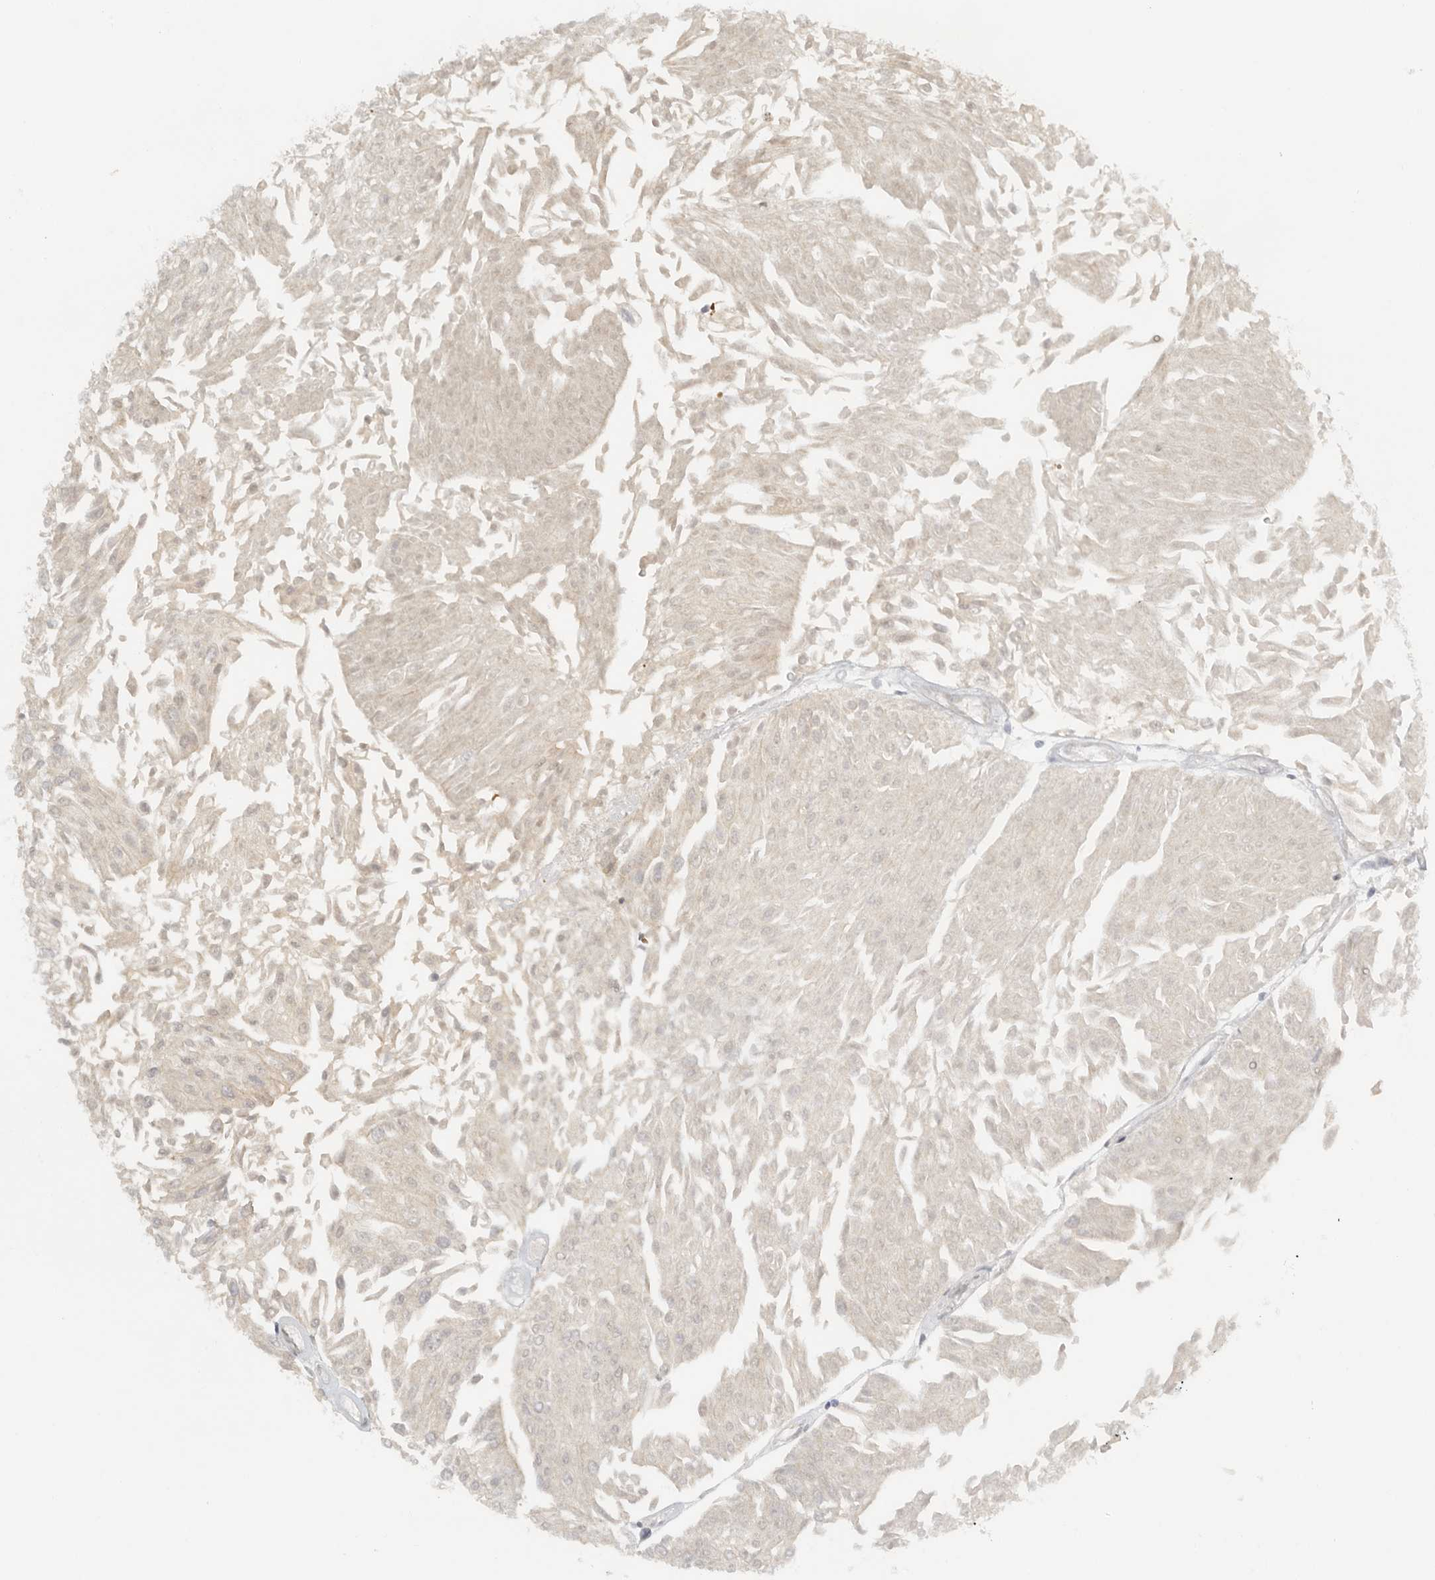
{"staining": {"intensity": "weak", "quantity": ">75%", "location": "cytoplasmic/membranous"}, "tissue": "urothelial cancer", "cell_type": "Tumor cells", "image_type": "cancer", "snomed": [{"axis": "morphology", "description": "Urothelial carcinoma, Low grade"}, {"axis": "topography", "description": "Urinary bladder"}], "caption": "Tumor cells display low levels of weak cytoplasmic/membranous staining in about >75% of cells in urothelial cancer. (DAB IHC with brightfield microscopy, high magnification).", "gene": "KDF1", "patient": {"sex": "male", "age": 67}}